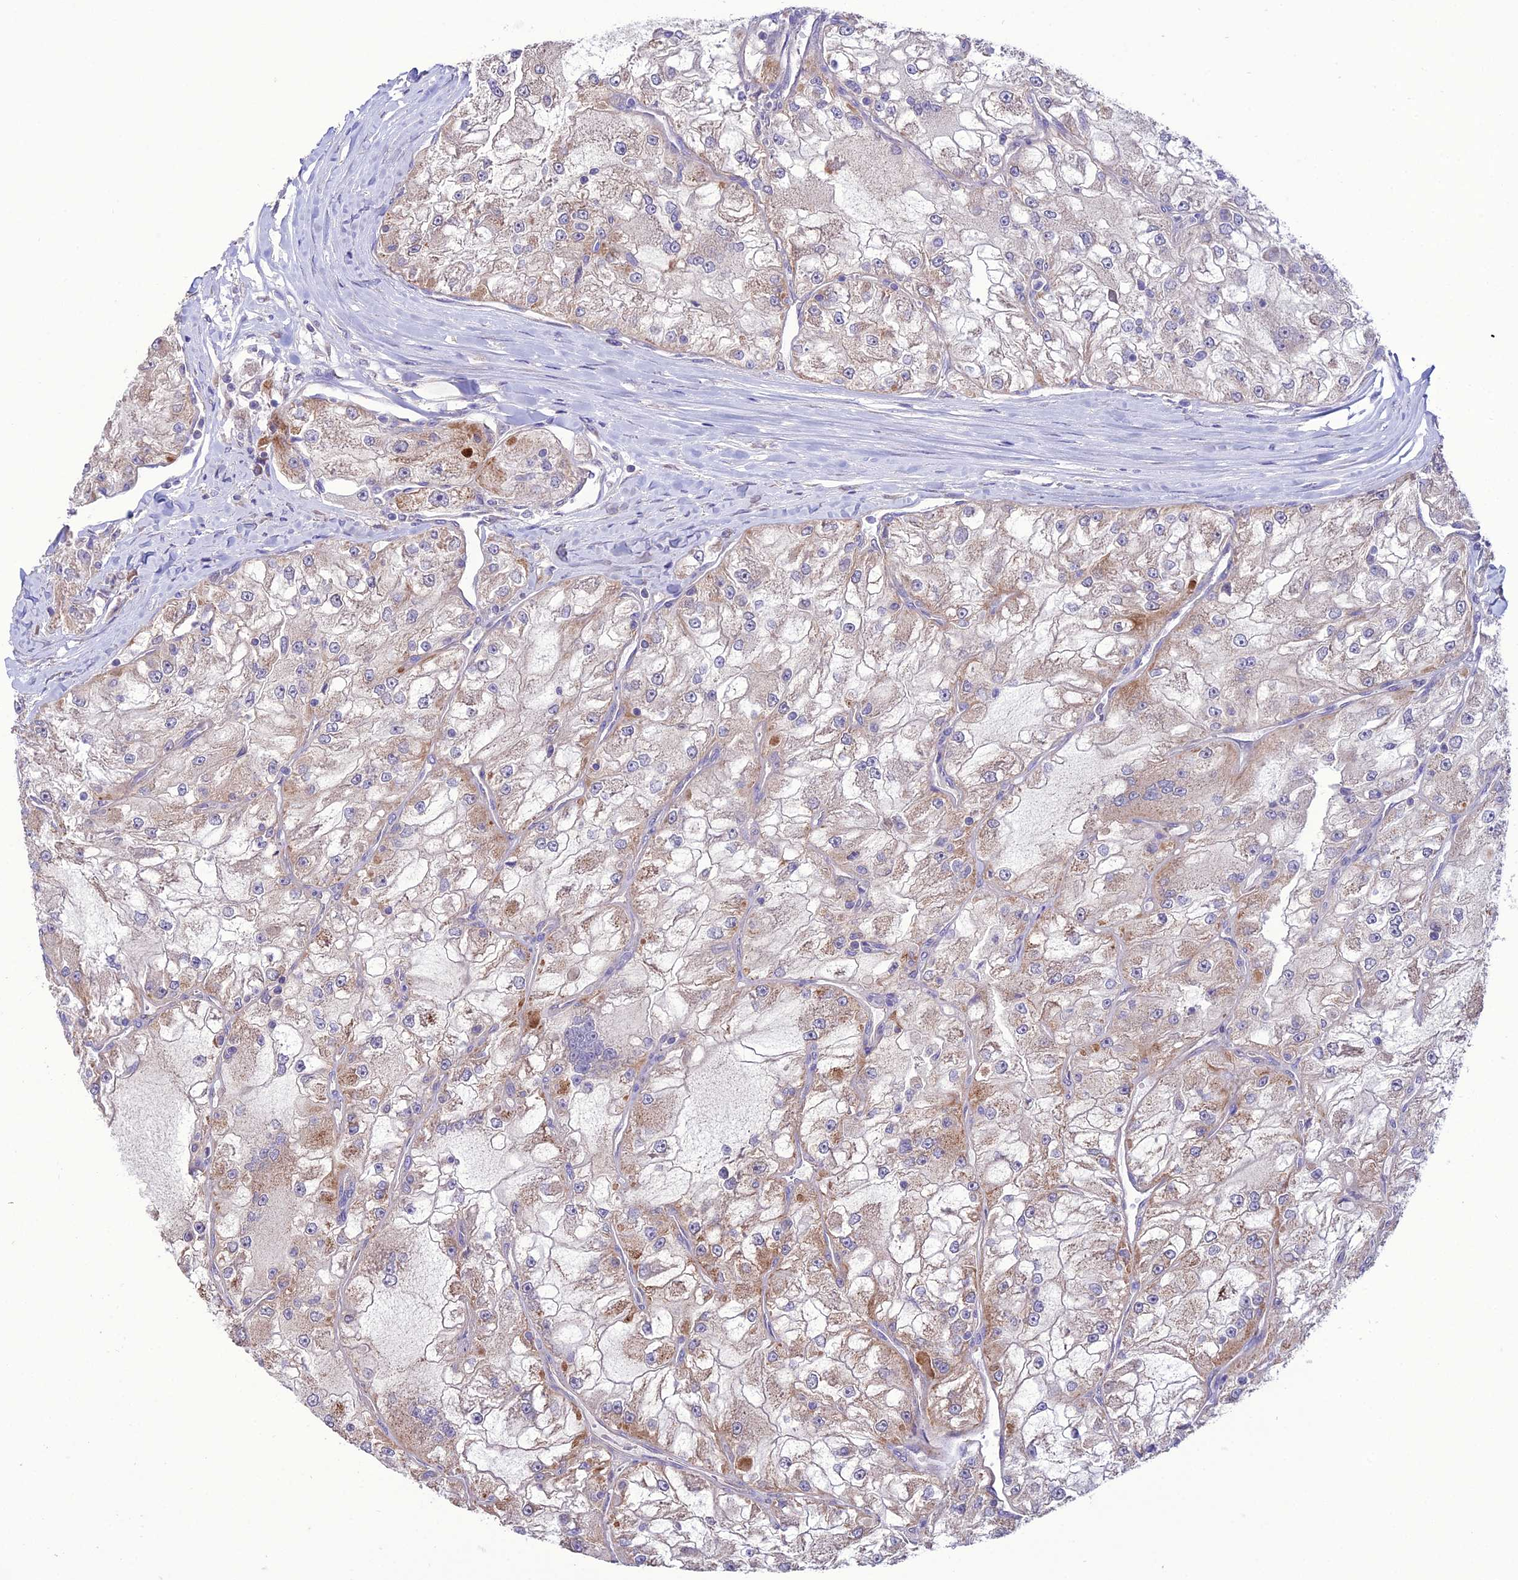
{"staining": {"intensity": "moderate", "quantity": "<25%", "location": "cytoplasmic/membranous"}, "tissue": "renal cancer", "cell_type": "Tumor cells", "image_type": "cancer", "snomed": [{"axis": "morphology", "description": "Adenocarcinoma, NOS"}, {"axis": "topography", "description": "Kidney"}], "caption": "Protein staining reveals moderate cytoplasmic/membranous expression in approximately <25% of tumor cells in renal cancer (adenocarcinoma).", "gene": "HOGA1", "patient": {"sex": "female", "age": 72}}